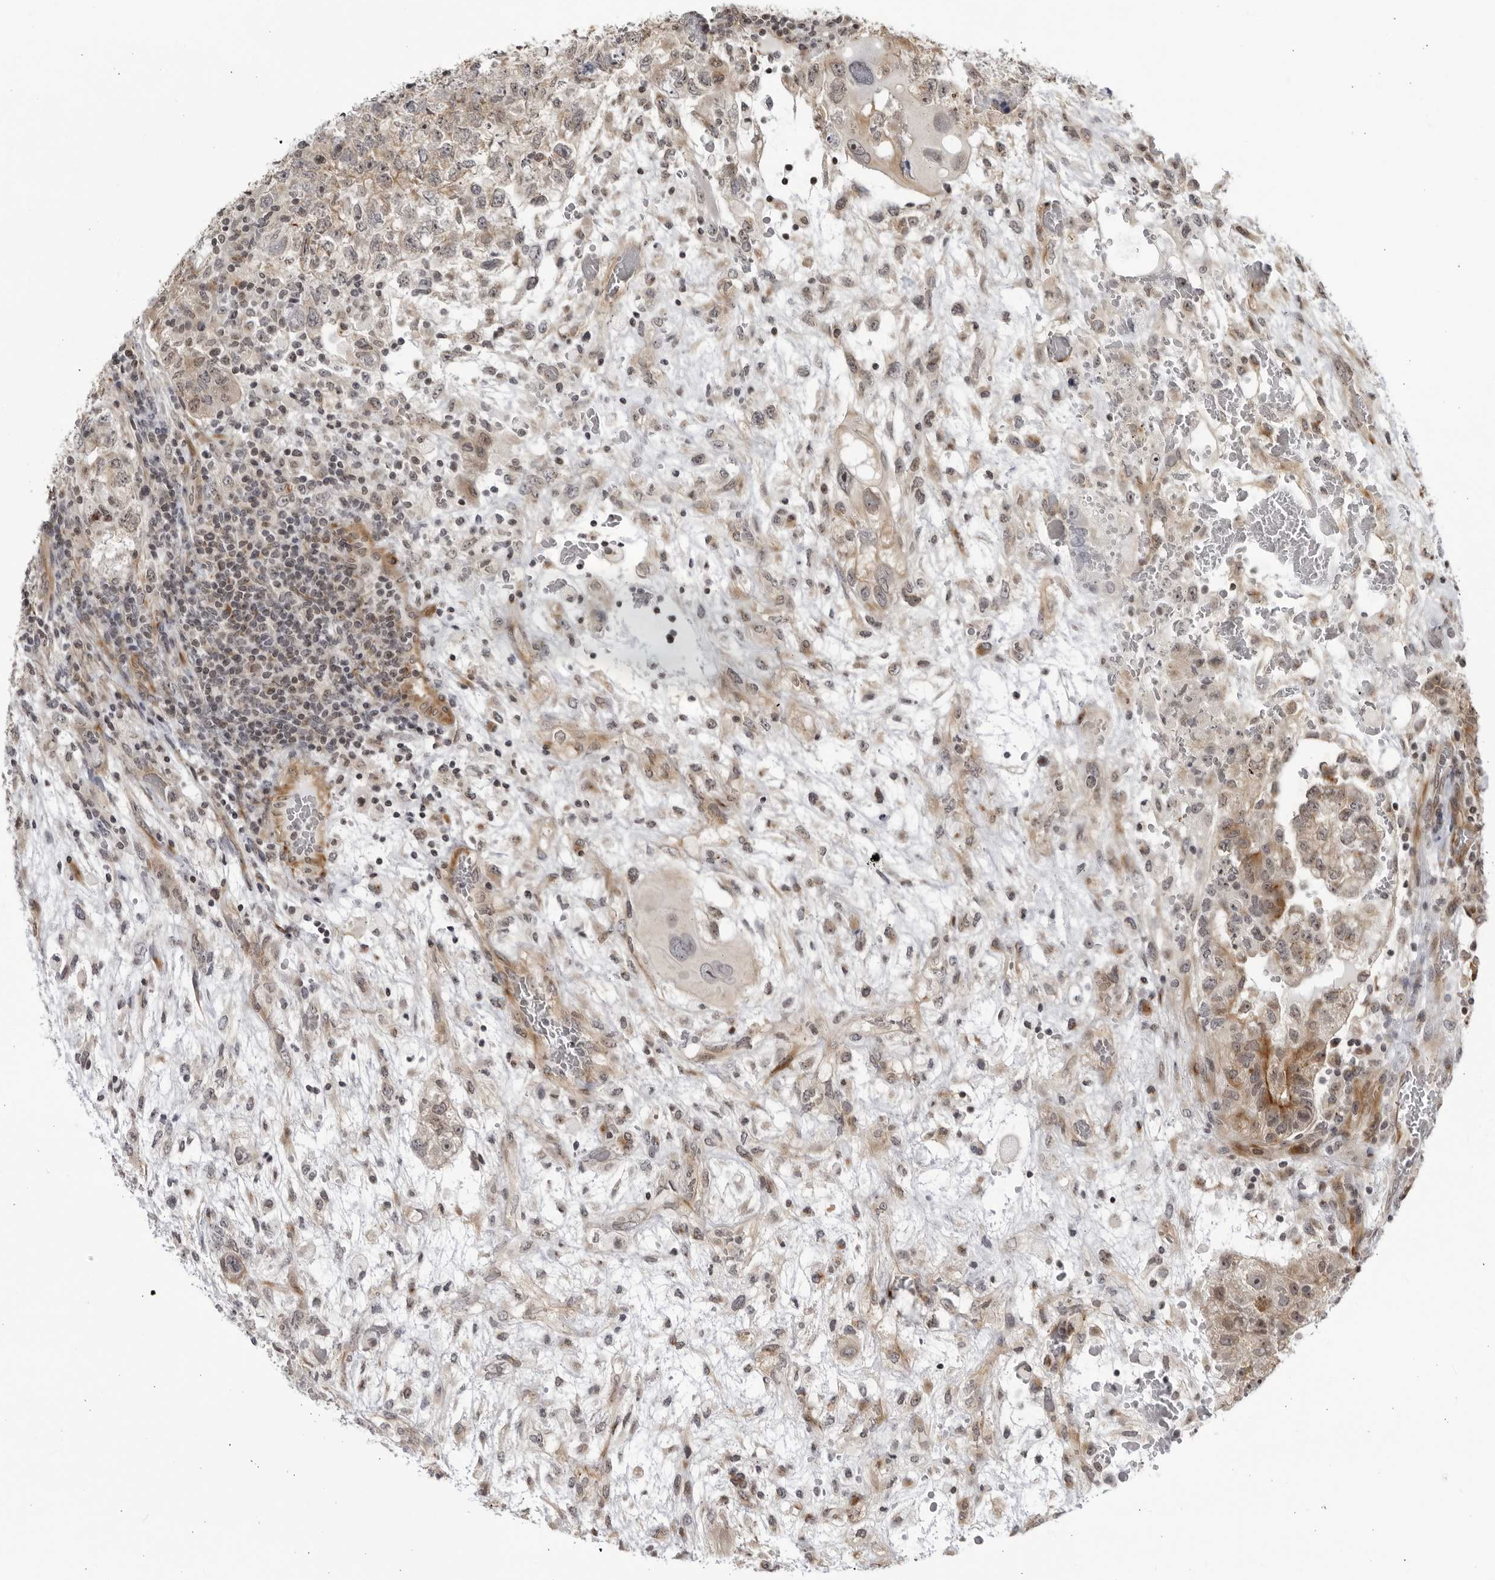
{"staining": {"intensity": "moderate", "quantity": "<25%", "location": "cytoplasmic/membranous"}, "tissue": "testis cancer", "cell_type": "Tumor cells", "image_type": "cancer", "snomed": [{"axis": "morphology", "description": "Carcinoma, Embryonal, NOS"}, {"axis": "topography", "description": "Testis"}], "caption": "Immunohistochemistry image of human testis cancer (embryonal carcinoma) stained for a protein (brown), which shows low levels of moderate cytoplasmic/membranous expression in approximately <25% of tumor cells.", "gene": "CNBD1", "patient": {"sex": "male", "age": 36}}